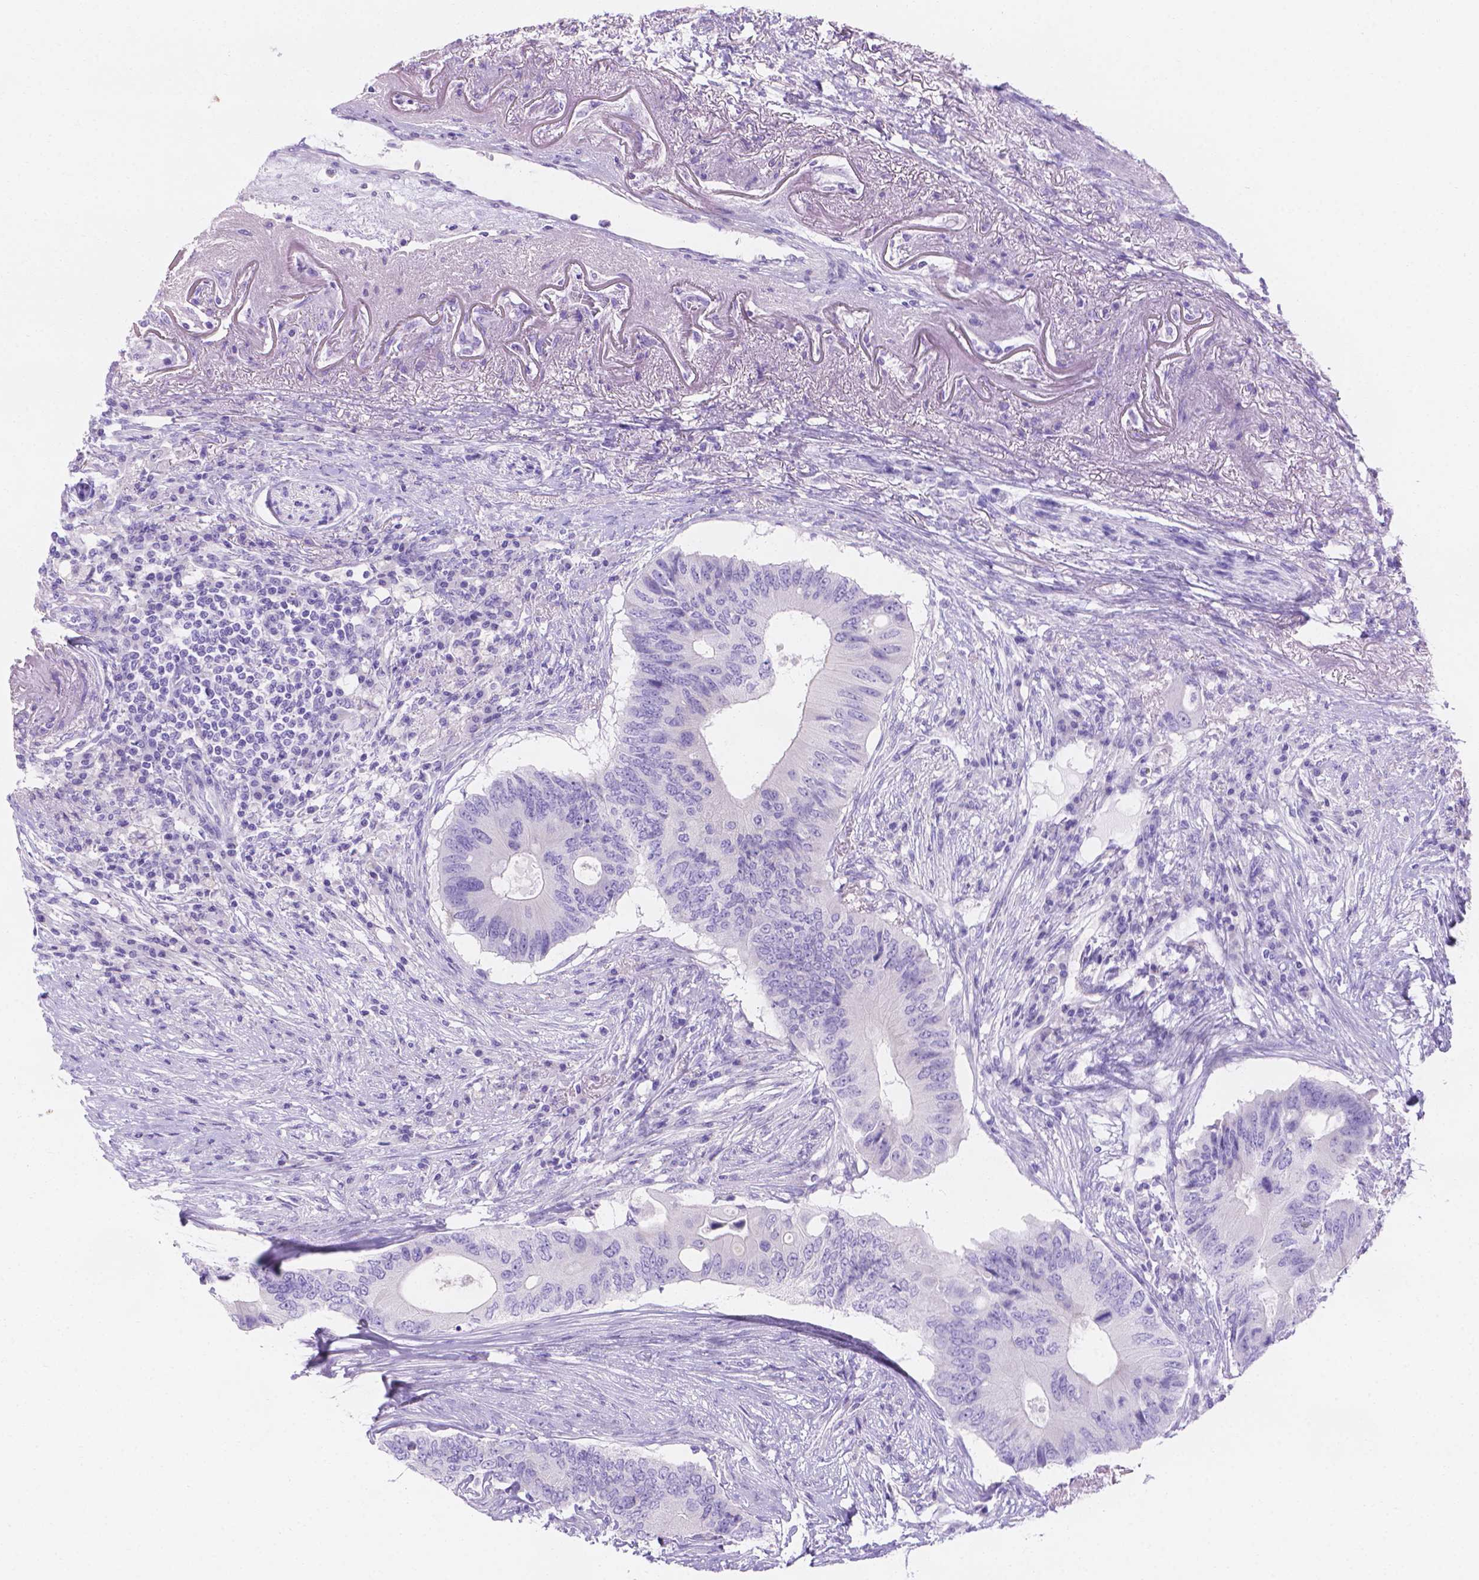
{"staining": {"intensity": "negative", "quantity": "none", "location": "none"}, "tissue": "colorectal cancer", "cell_type": "Tumor cells", "image_type": "cancer", "snomed": [{"axis": "morphology", "description": "Adenocarcinoma, NOS"}, {"axis": "topography", "description": "Colon"}], "caption": "Tumor cells show no significant protein staining in colorectal adenocarcinoma.", "gene": "MLN", "patient": {"sex": "male", "age": 71}}